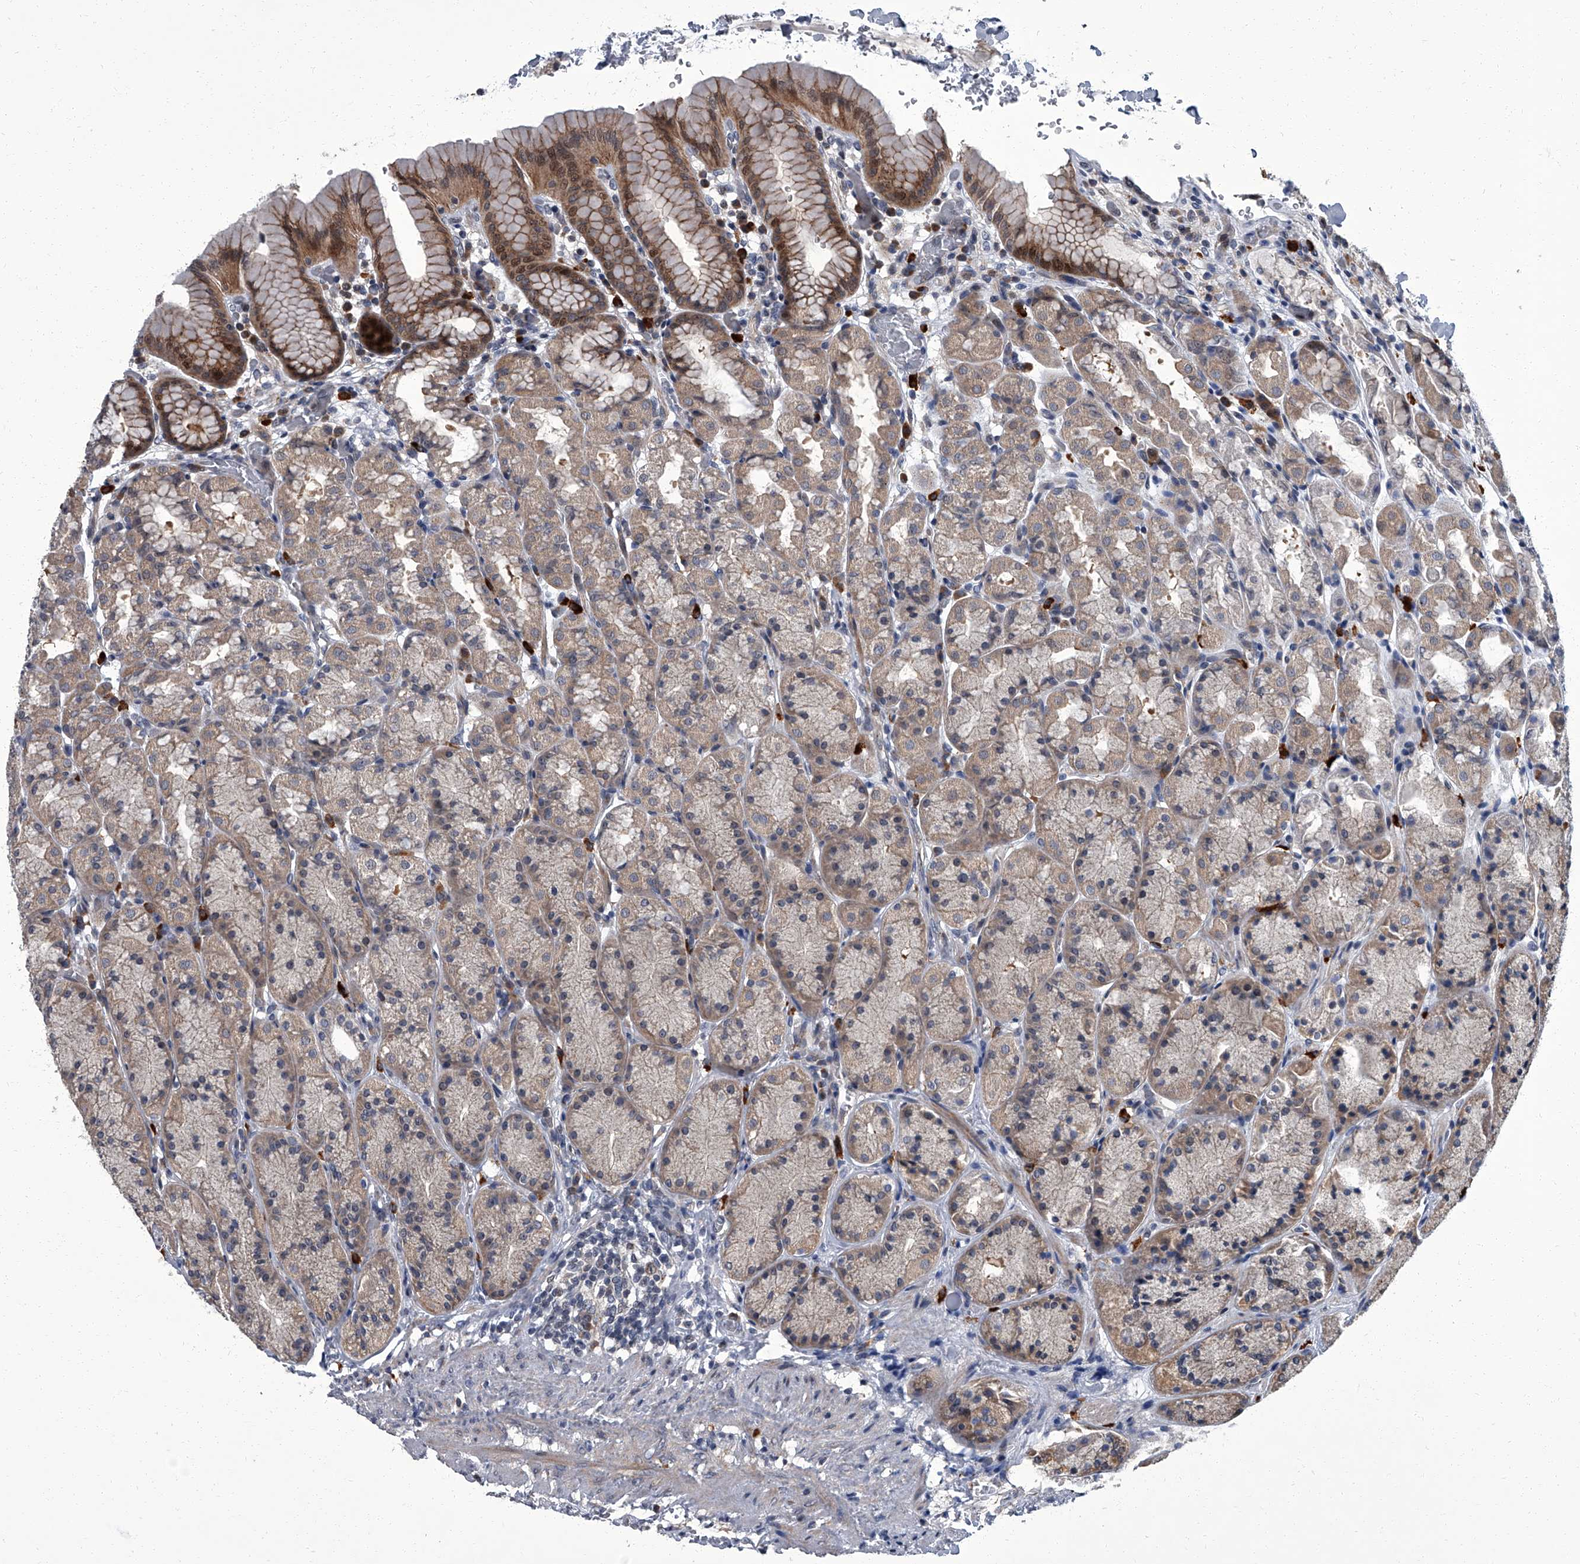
{"staining": {"intensity": "moderate", "quantity": "<25%", "location": "cytoplasmic/membranous,nuclear"}, "tissue": "stomach", "cell_type": "Glandular cells", "image_type": "normal", "snomed": [{"axis": "morphology", "description": "Normal tissue, NOS"}, {"axis": "topography", "description": "Stomach"}], "caption": "Glandular cells reveal low levels of moderate cytoplasmic/membranous,nuclear positivity in about <25% of cells in benign human stomach.", "gene": "ZNF274", "patient": {"sex": "male", "age": 42}}